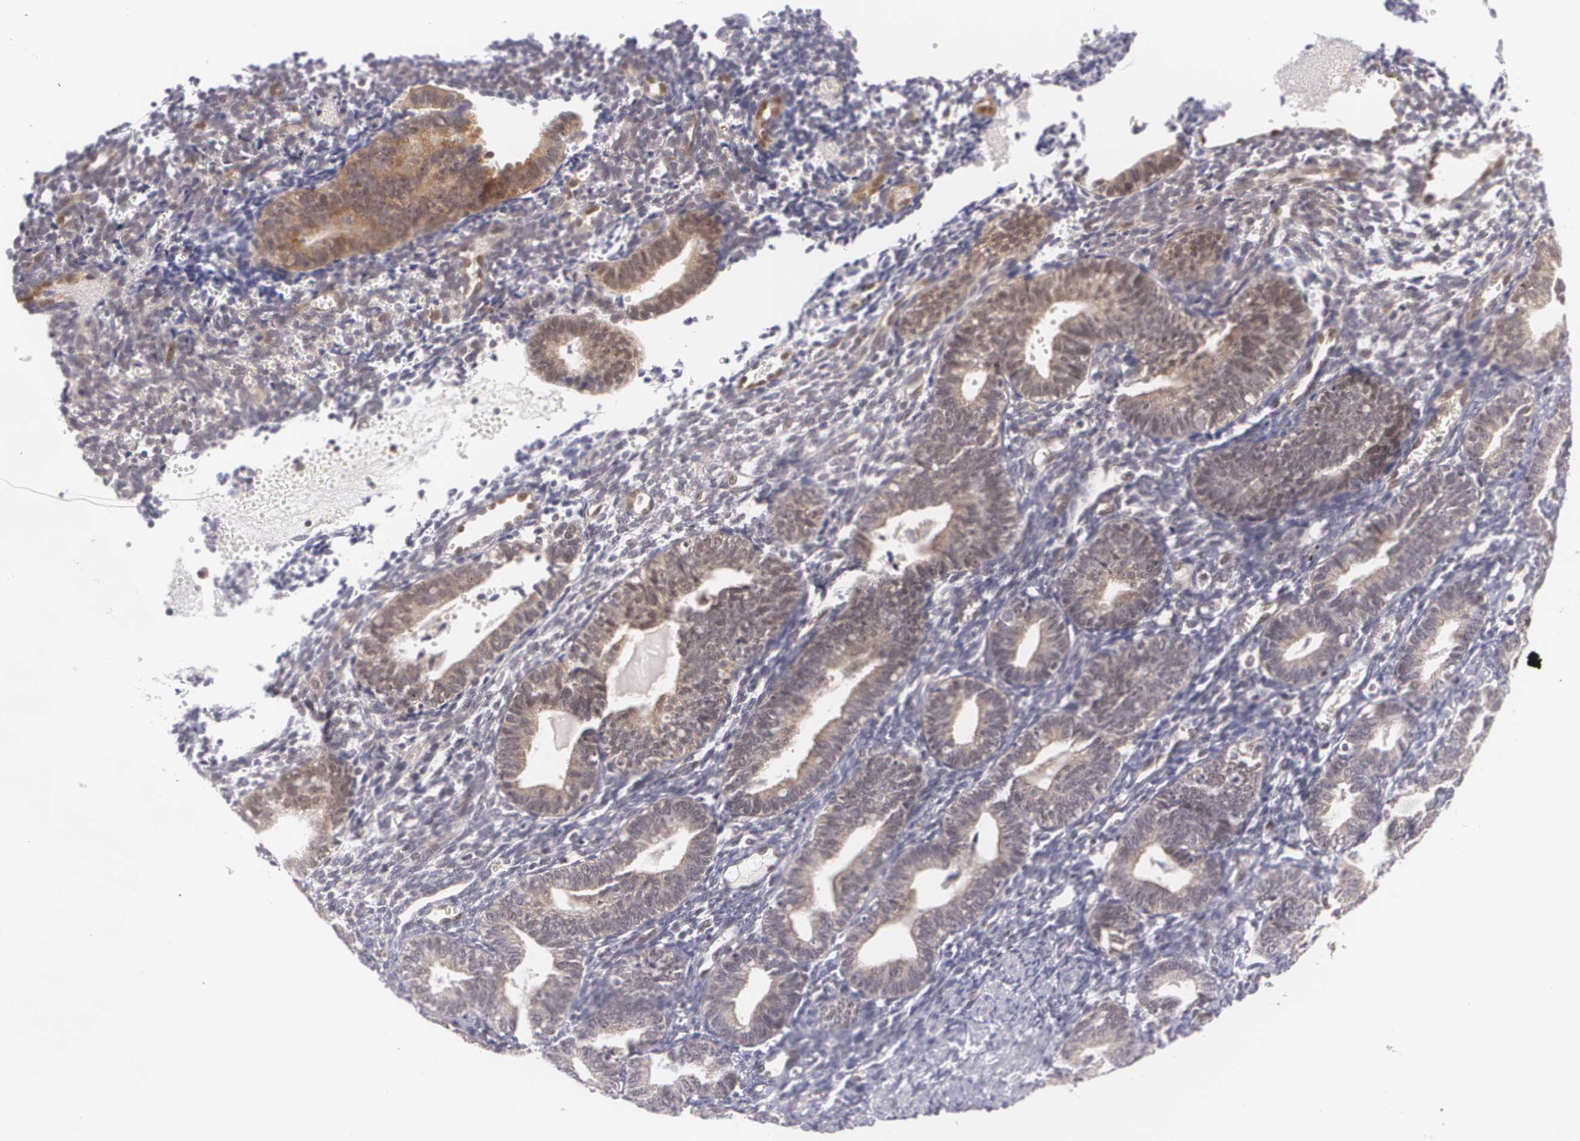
{"staining": {"intensity": "weak", "quantity": "<25%", "location": "cytoplasmic/membranous"}, "tissue": "endometrium", "cell_type": "Cells in endometrial stroma", "image_type": "normal", "snomed": [{"axis": "morphology", "description": "Normal tissue, NOS"}, {"axis": "topography", "description": "Endometrium"}], "caption": "A high-resolution photomicrograph shows IHC staining of benign endometrium, which shows no significant positivity in cells in endometrial stroma.", "gene": "BCL10", "patient": {"sex": "female", "age": 61}}